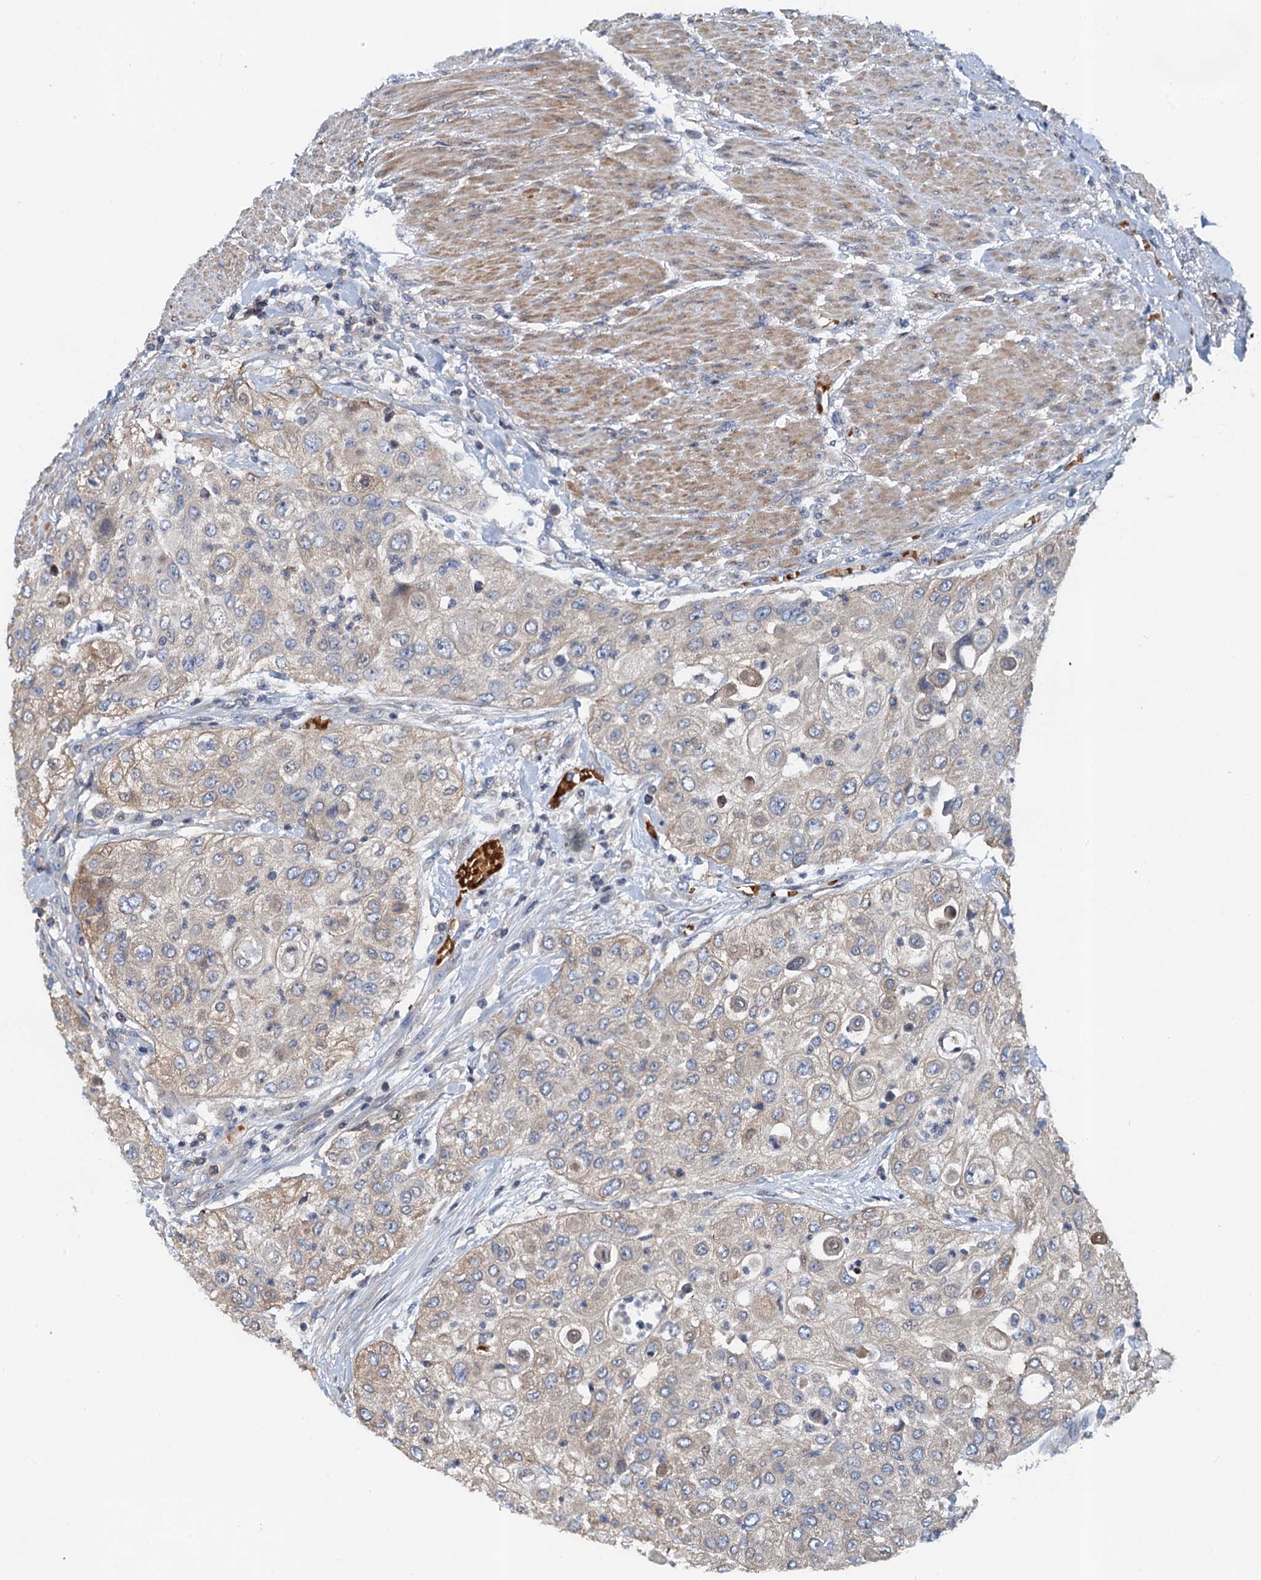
{"staining": {"intensity": "negative", "quantity": "none", "location": "none"}, "tissue": "urothelial cancer", "cell_type": "Tumor cells", "image_type": "cancer", "snomed": [{"axis": "morphology", "description": "Urothelial carcinoma, High grade"}, {"axis": "topography", "description": "Urinary bladder"}], "caption": "Human urothelial cancer stained for a protein using IHC shows no expression in tumor cells.", "gene": "NBEA", "patient": {"sex": "female", "age": 79}}